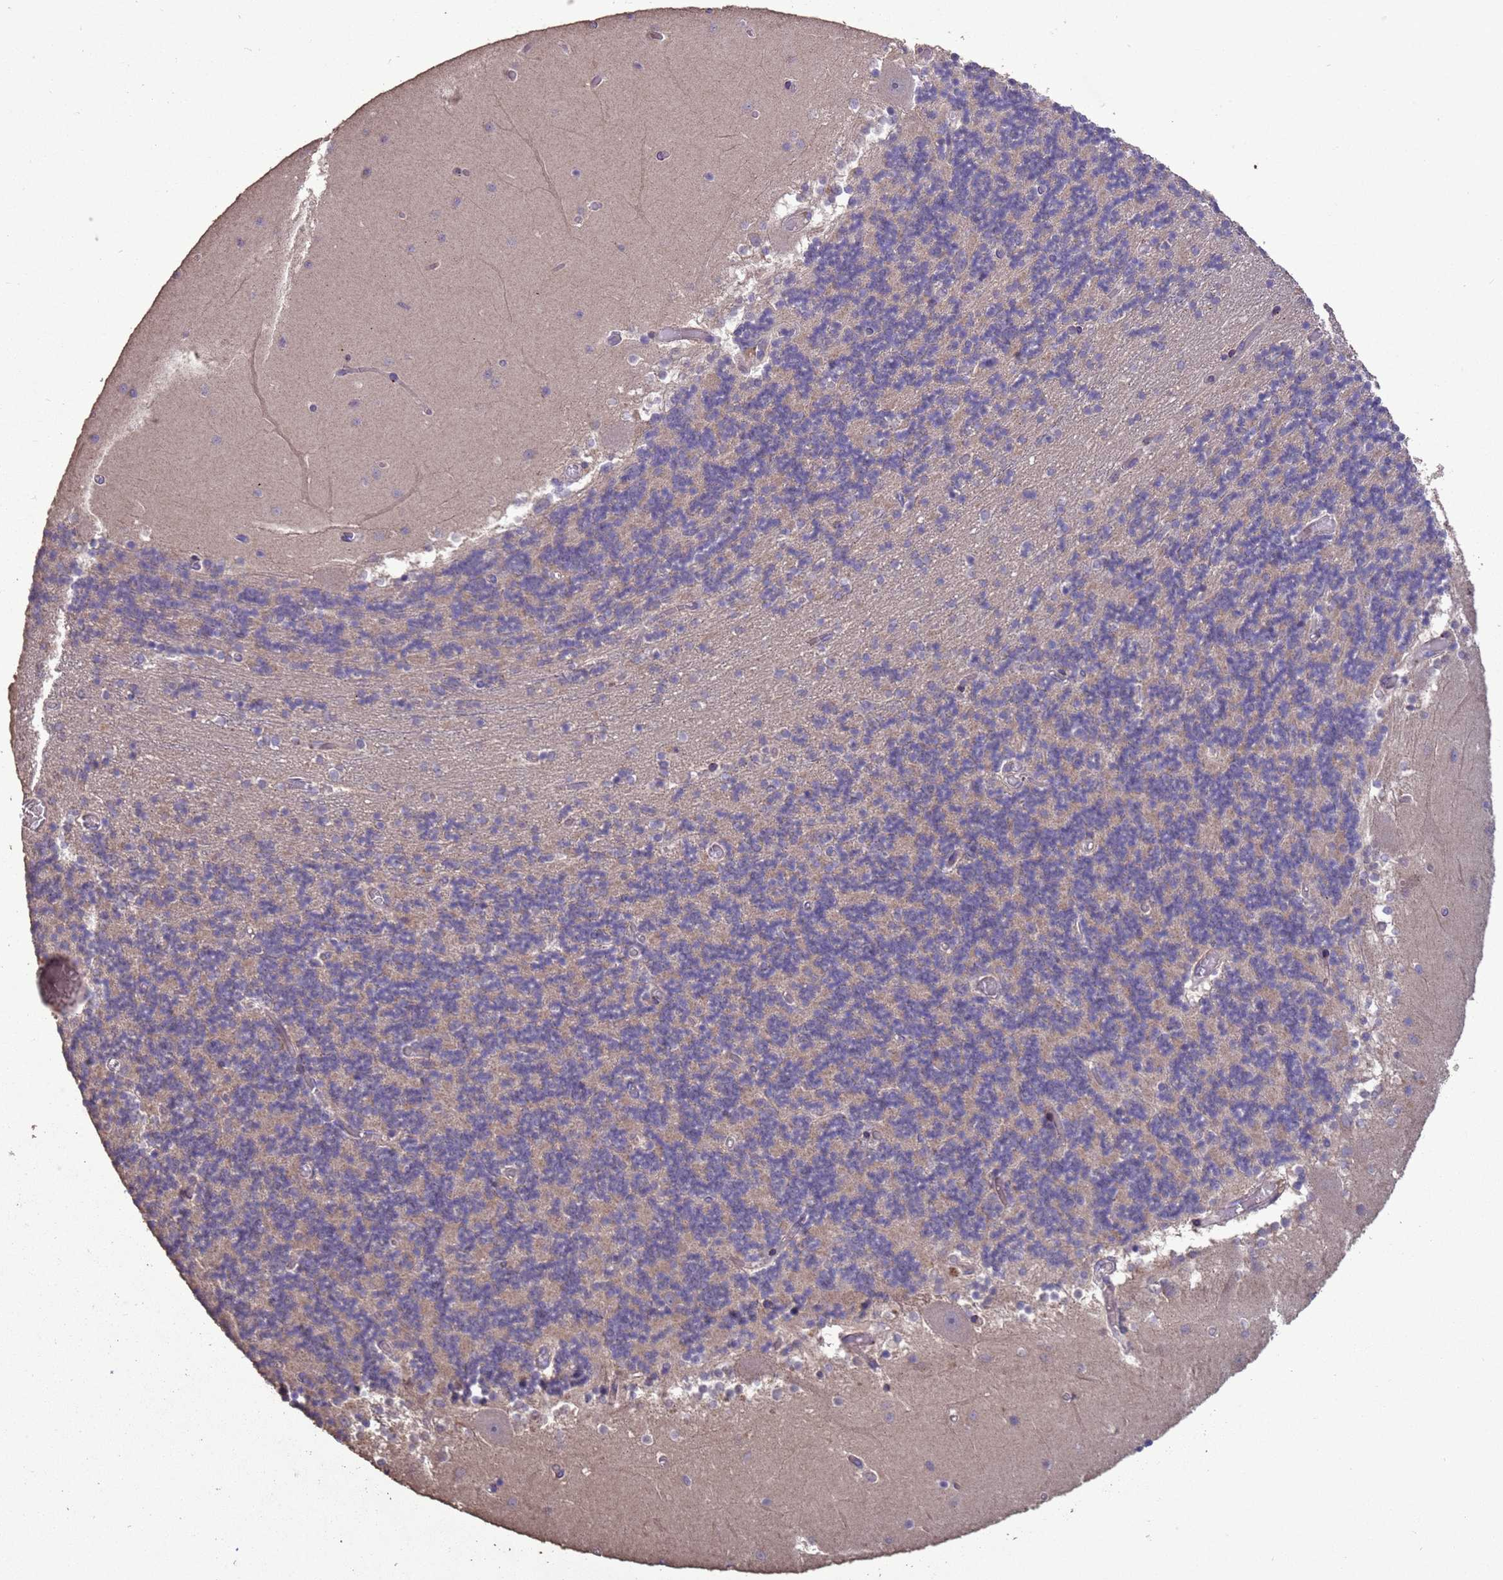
{"staining": {"intensity": "moderate", "quantity": "<25%", "location": "cytoplasmic/membranous"}, "tissue": "cerebellum", "cell_type": "Cells in granular layer", "image_type": "normal", "snomed": [{"axis": "morphology", "description": "Normal tissue, NOS"}, {"axis": "topography", "description": "Cerebellum"}], "caption": "IHC image of normal cerebellum: cerebellum stained using immunohistochemistry (IHC) displays low levels of moderate protein expression localized specifically in the cytoplasmic/membranous of cells in granular layer, appearing as a cytoplasmic/membranous brown color.", "gene": "SLC9B2", "patient": {"sex": "female", "age": 28}}